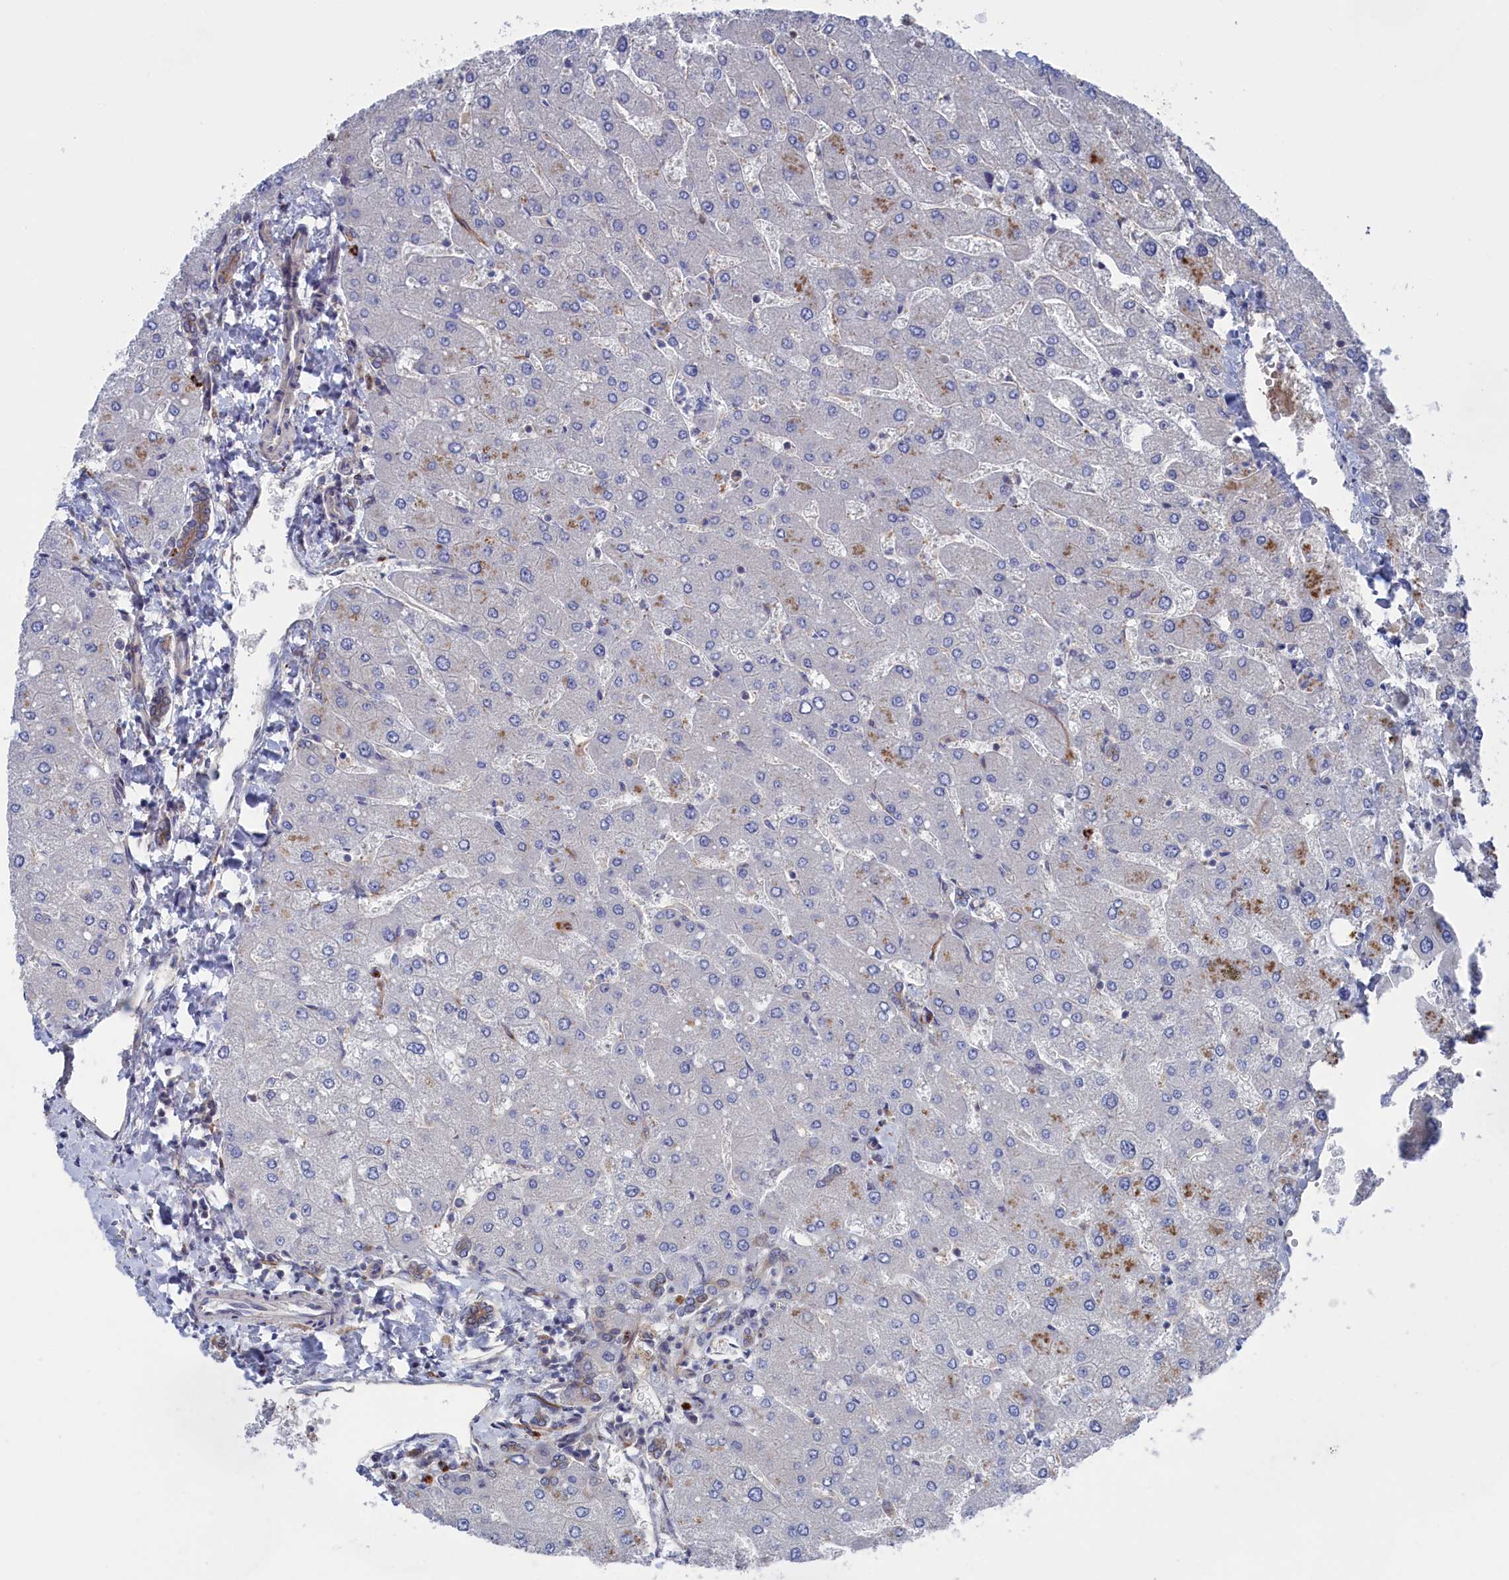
{"staining": {"intensity": "weak", "quantity": "25%-75%", "location": "cytoplasmic/membranous"}, "tissue": "liver", "cell_type": "Cholangiocytes", "image_type": "normal", "snomed": [{"axis": "morphology", "description": "Normal tissue, NOS"}, {"axis": "topography", "description": "Liver"}], "caption": "Weak cytoplasmic/membranous positivity is appreciated in approximately 25%-75% of cholangiocytes in unremarkable liver. The protein of interest is shown in brown color, while the nuclei are stained blue.", "gene": "NUTF2", "patient": {"sex": "male", "age": 55}}